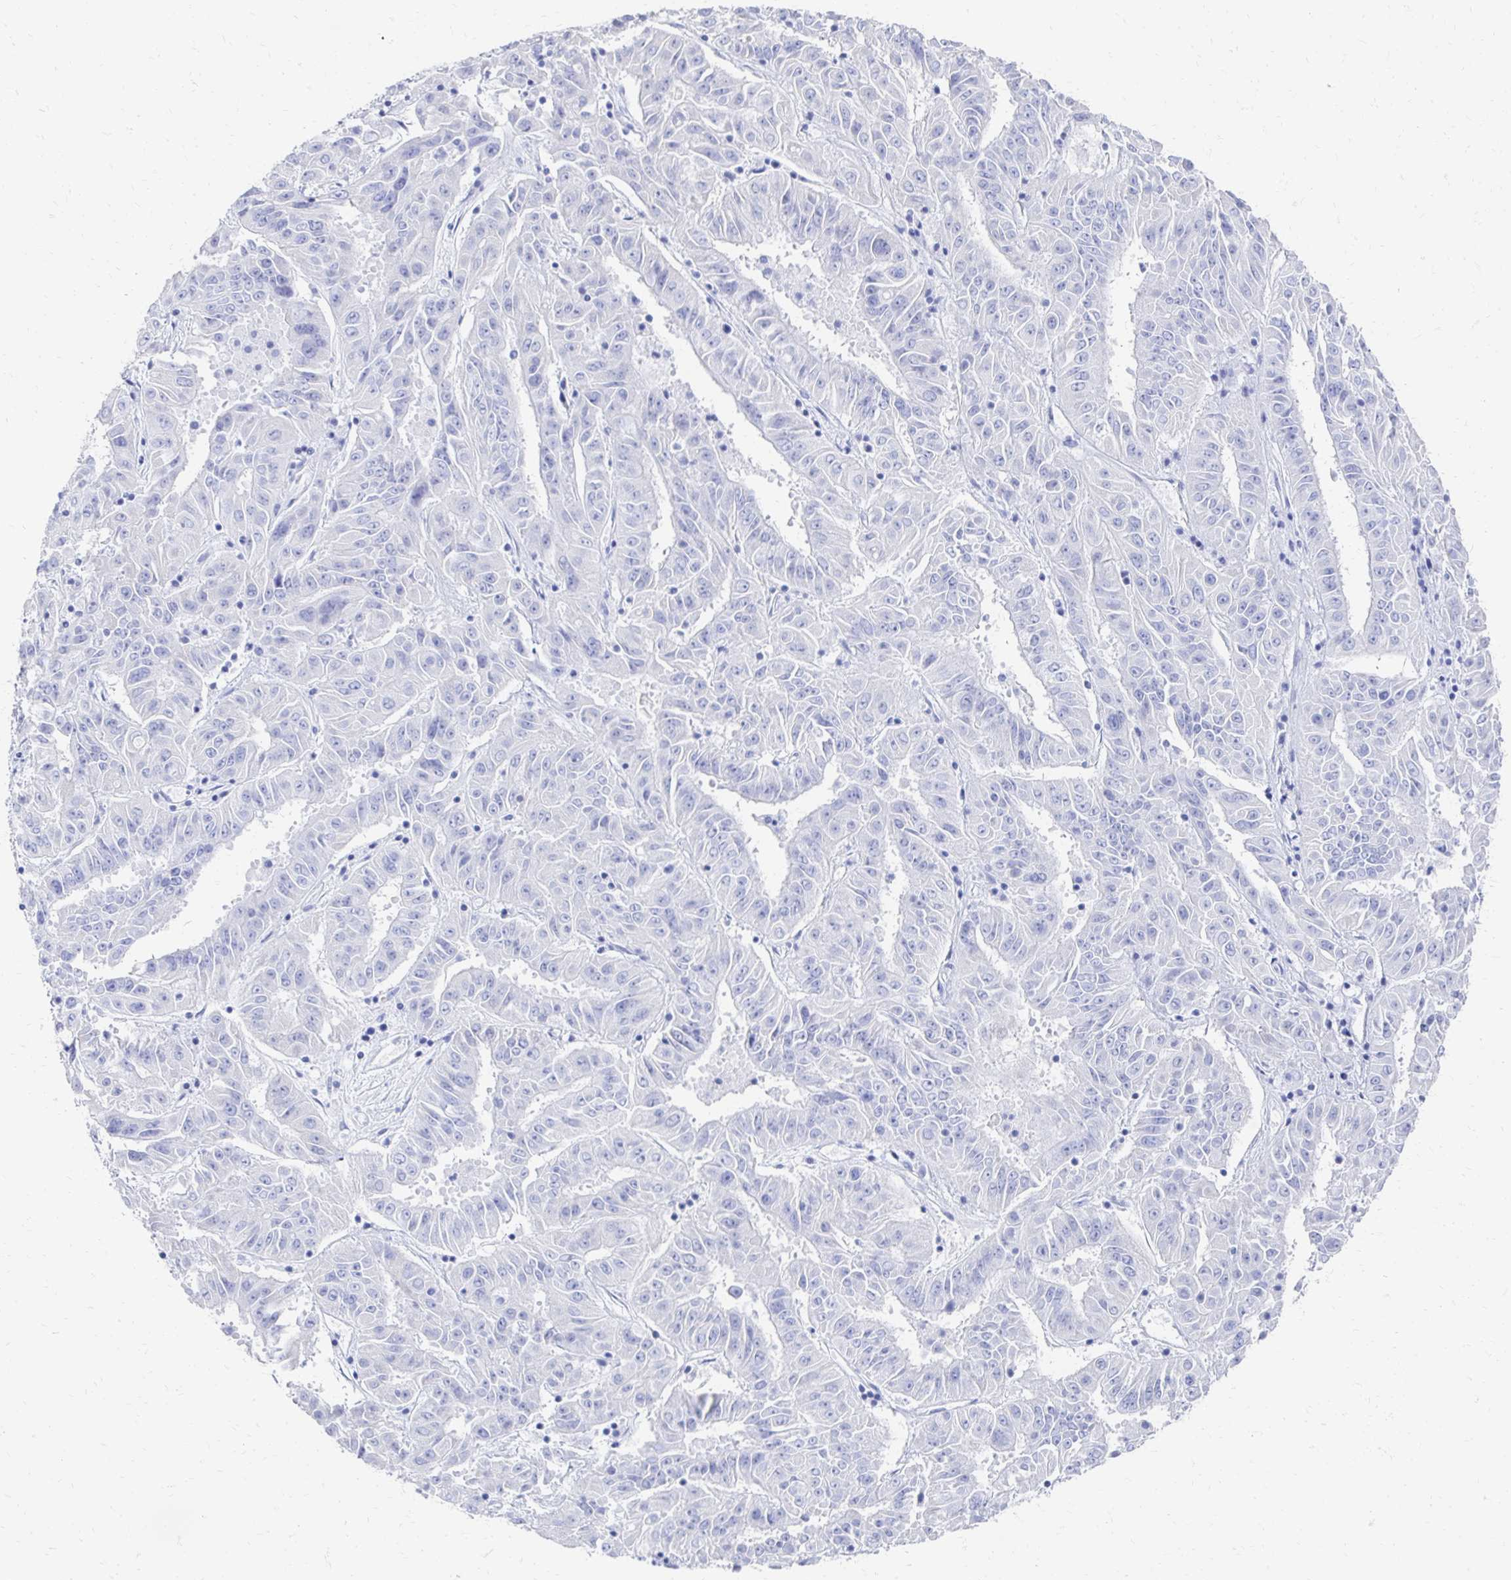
{"staining": {"intensity": "negative", "quantity": "none", "location": "none"}, "tissue": "pancreatic cancer", "cell_type": "Tumor cells", "image_type": "cancer", "snomed": [{"axis": "morphology", "description": "Adenocarcinoma, NOS"}, {"axis": "topography", "description": "Pancreas"}], "caption": "IHC histopathology image of pancreatic cancer (adenocarcinoma) stained for a protein (brown), which displays no positivity in tumor cells.", "gene": "CST6", "patient": {"sex": "male", "age": 63}}